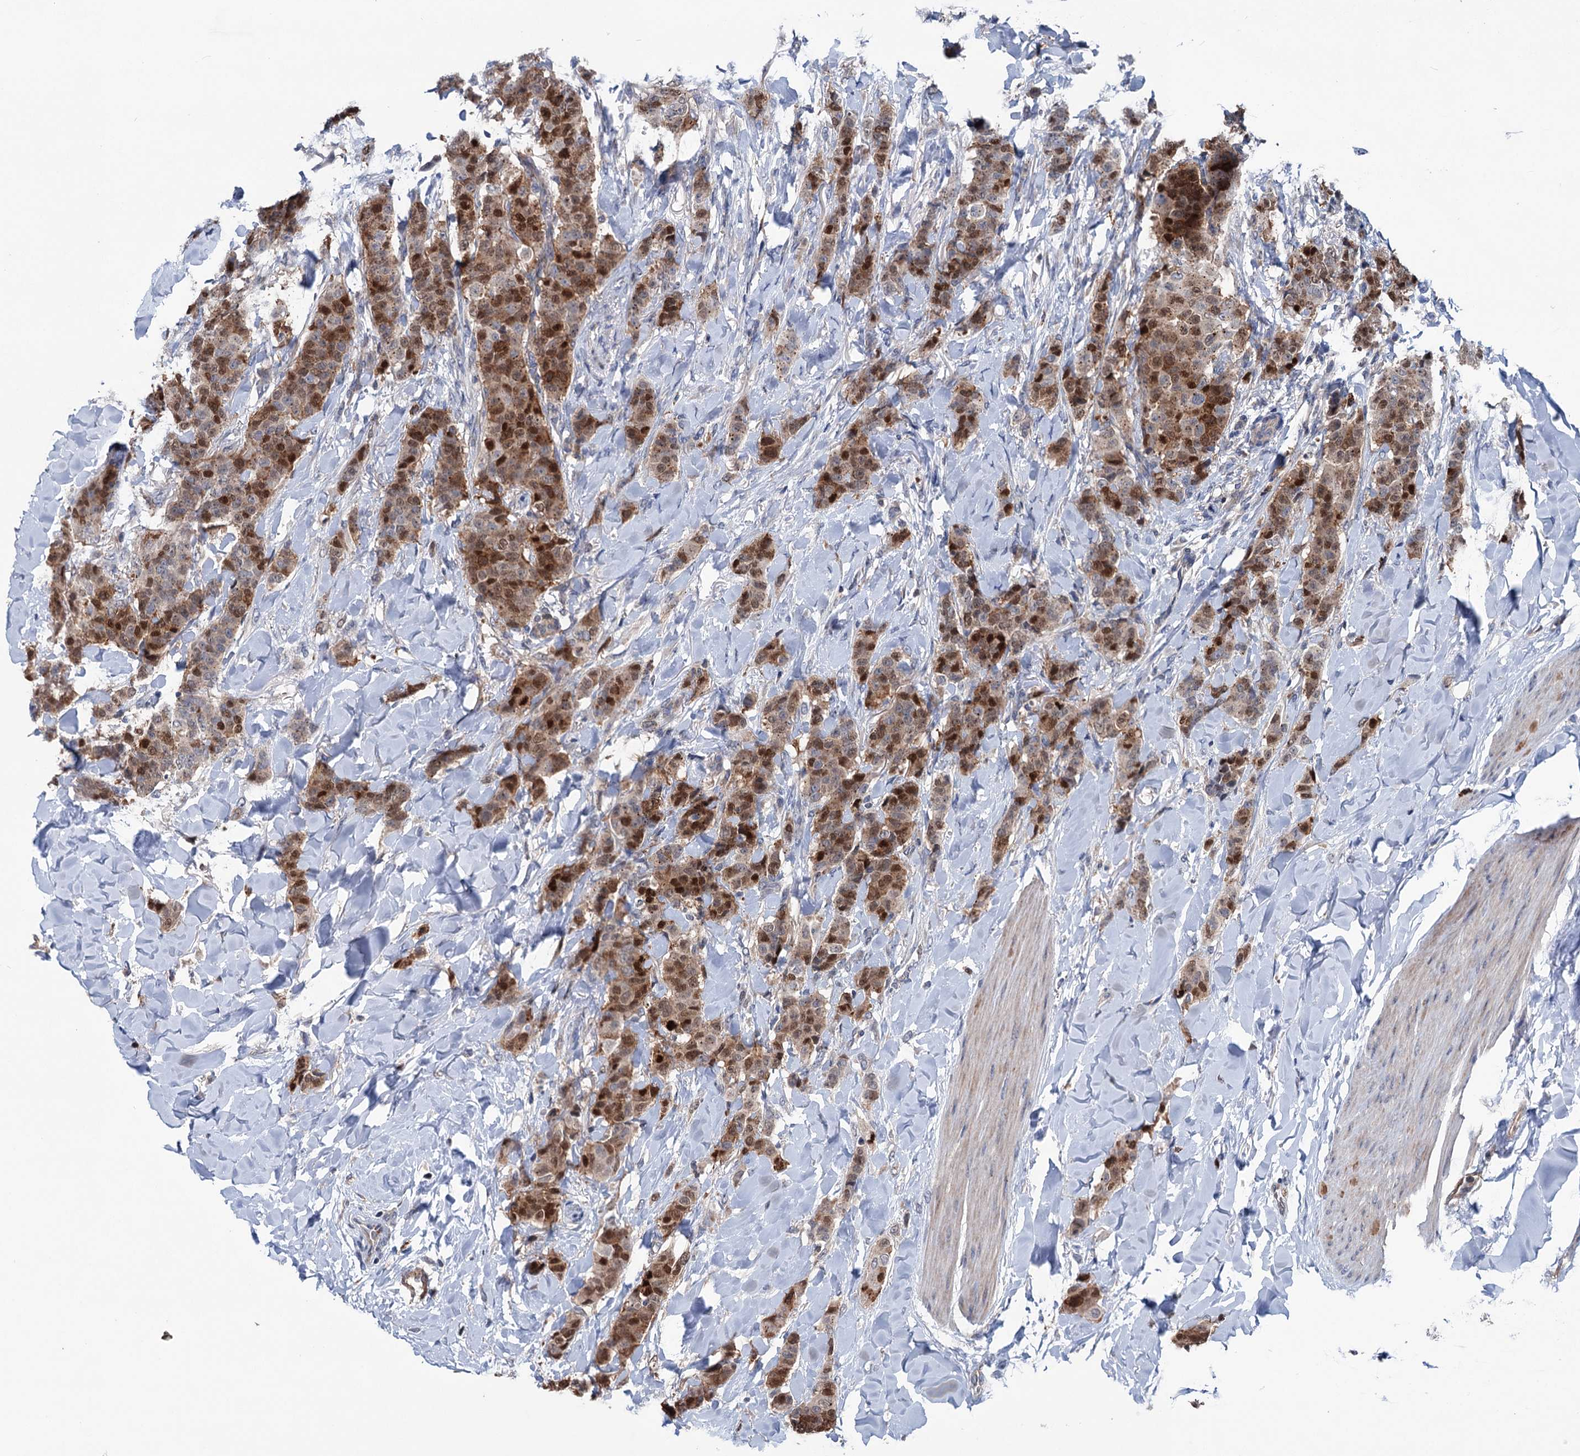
{"staining": {"intensity": "strong", "quantity": ">75%", "location": "cytoplasmic/membranous,nuclear"}, "tissue": "breast cancer", "cell_type": "Tumor cells", "image_type": "cancer", "snomed": [{"axis": "morphology", "description": "Duct carcinoma"}, {"axis": "topography", "description": "Breast"}], "caption": "Tumor cells show high levels of strong cytoplasmic/membranous and nuclear expression in about >75% of cells in breast cancer (intraductal carcinoma). Using DAB (3,3'-diaminobenzidine) (brown) and hematoxylin (blue) stains, captured at high magnification using brightfield microscopy.", "gene": "NCAPD2", "patient": {"sex": "female", "age": 40}}